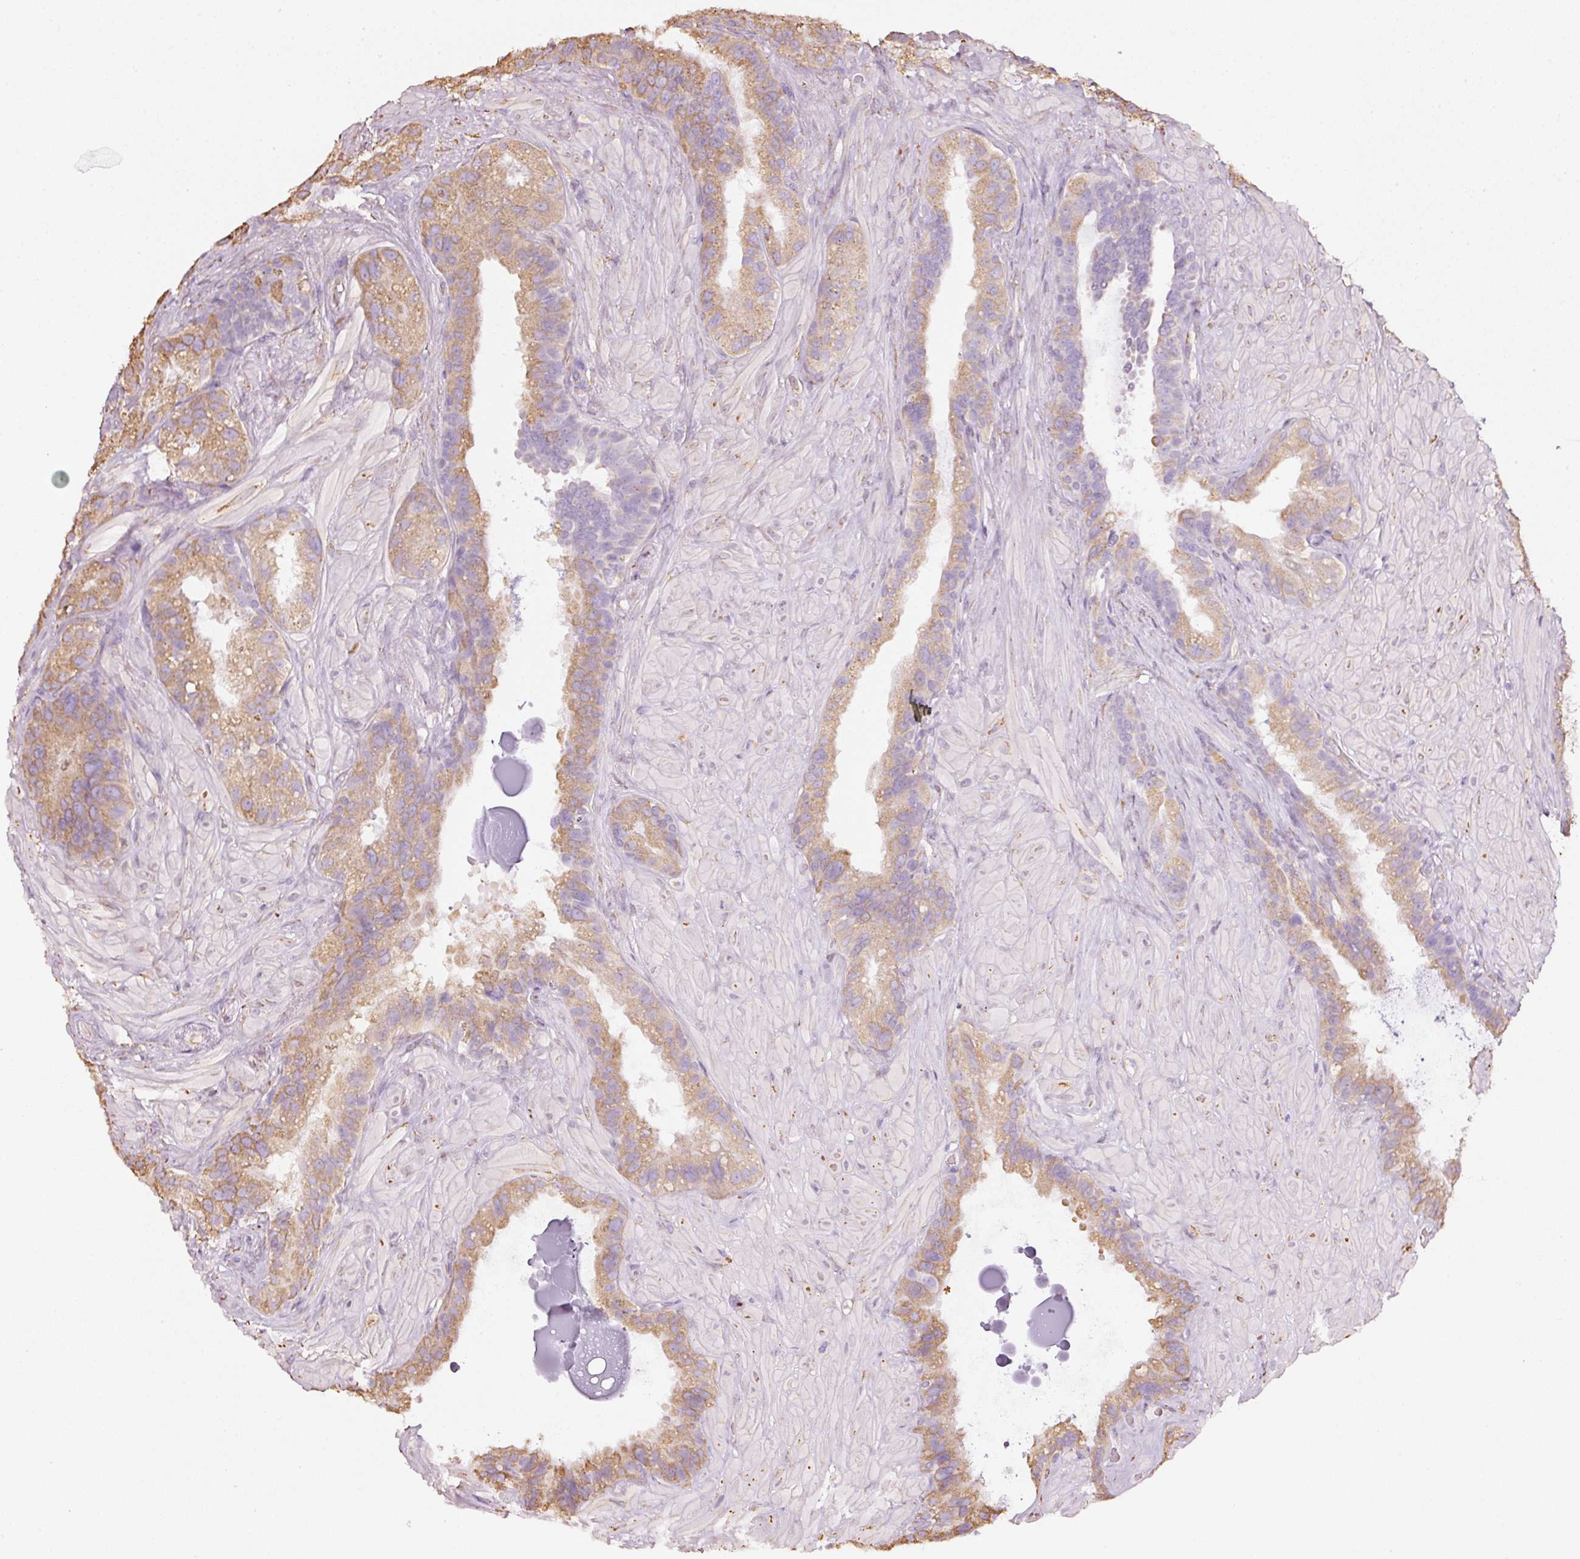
{"staining": {"intensity": "moderate", "quantity": "<25%", "location": "cytoplasmic/membranous"}, "tissue": "seminal vesicle", "cell_type": "Glandular cells", "image_type": "normal", "snomed": [{"axis": "morphology", "description": "Normal tissue, NOS"}, {"axis": "topography", "description": "Seminal veicle"}, {"axis": "topography", "description": "Peripheral nerve tissue"}], "caption": "Normal seminal vesicle was stained to show a protein in brown. There is low levels of moderate cytoplasmic/membranous staining in about <25% of glandular cells. The staining was performed using DAB (3,3'-diaminobenzidine), with brown indicating positive protein expression. Nuclei are stained blue with hematoxylin.", "gene": "GCG", "patient": {"sex": "male", "age": 76}}